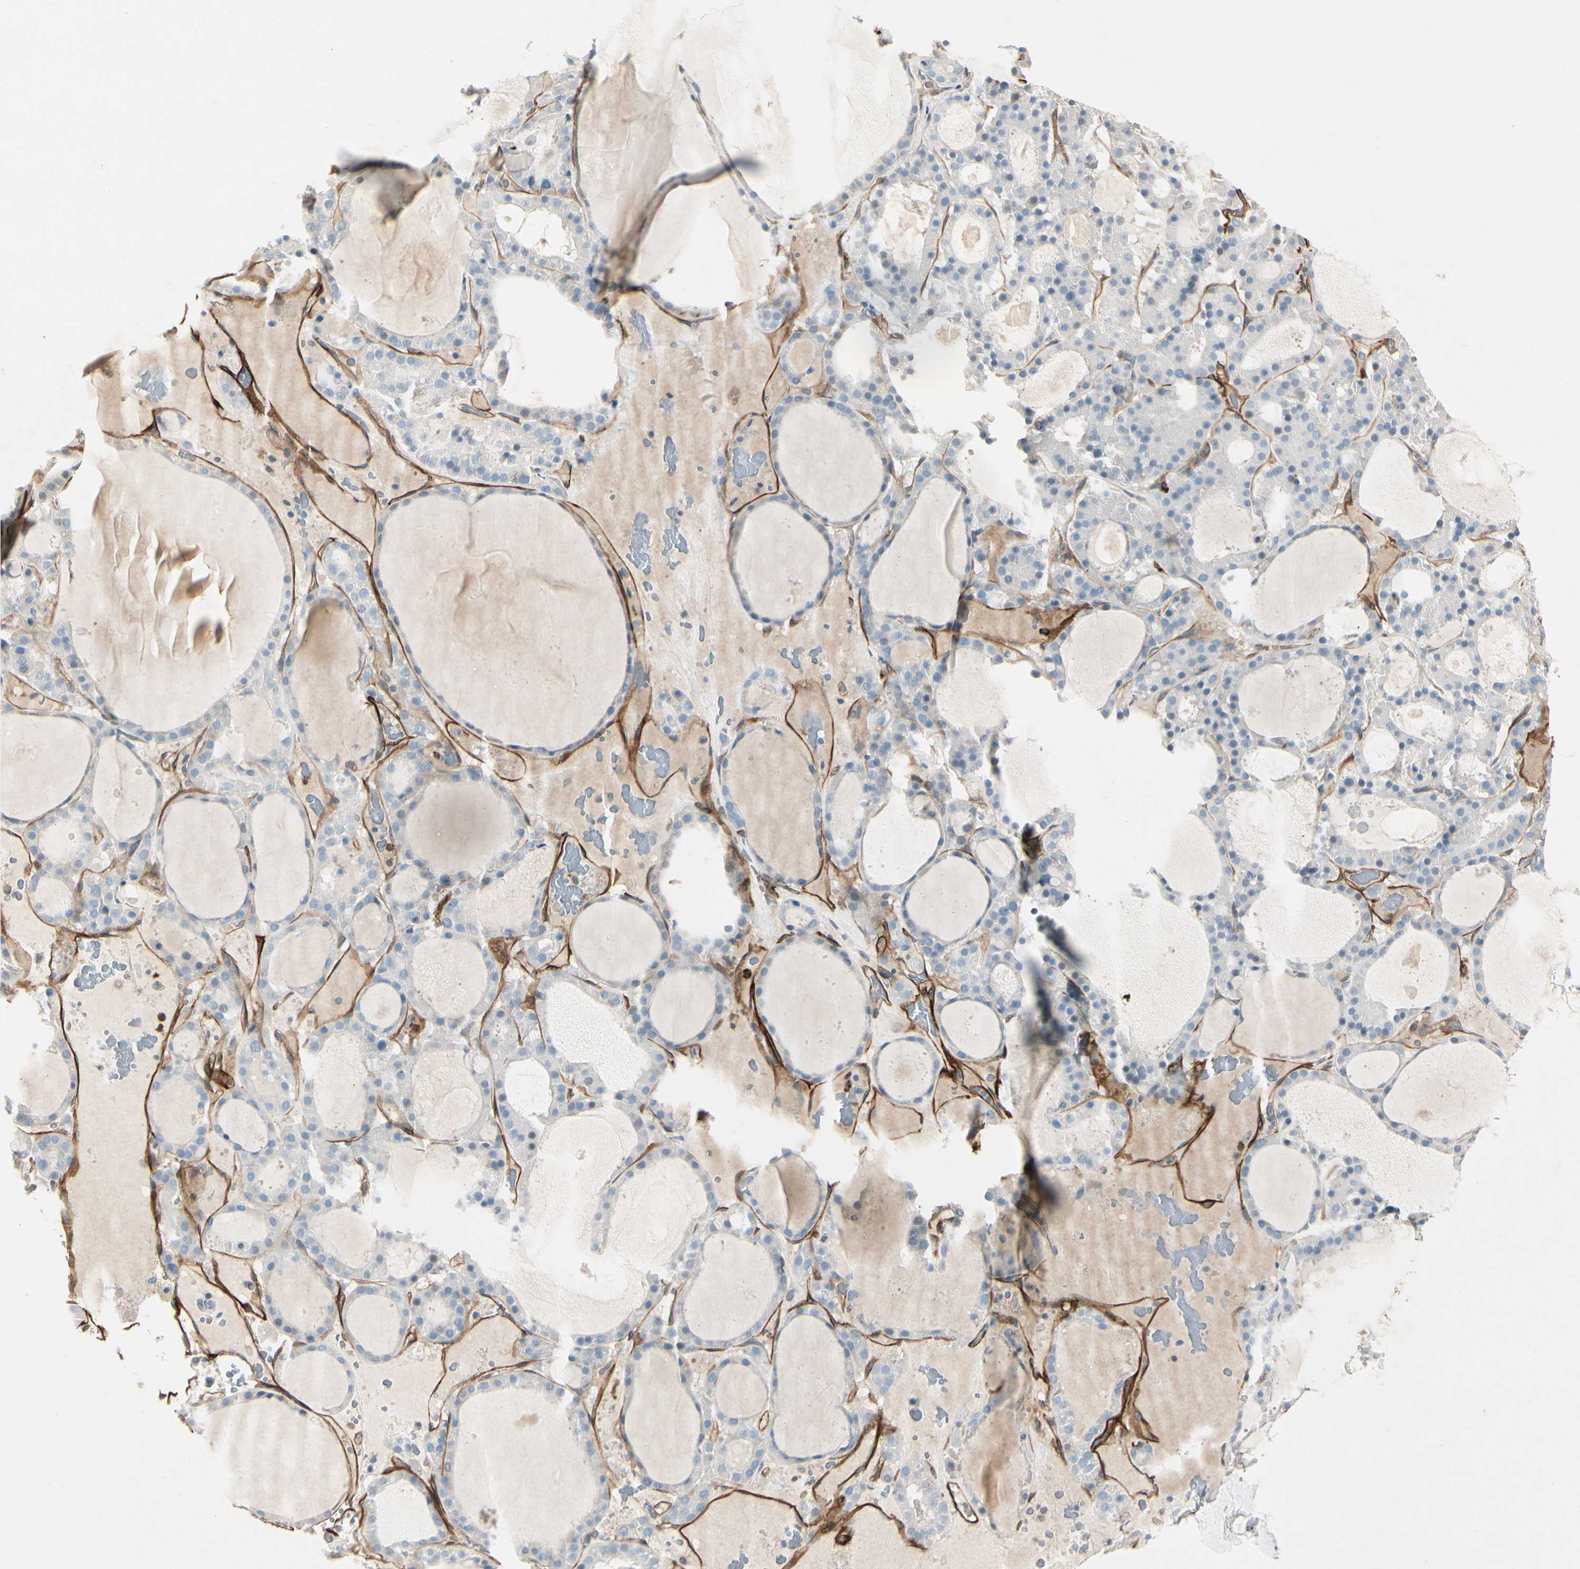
{"staining": {"intensity": "moderate", "quantity": "<25%", "location": "cytoplasmic/membranous"}, "tissue": "thyroid gland", "cell_type": "Glandular cells", "image_type": "normal", "snomed": [{"axis": "morphology", "description": "Normal tissue, NOS"}, {"axis": "morphology", "description": "Carcinoma, NOS"}, {"axis": "topography", "description": "Thyroid gland"}], "caption": "Thyroid gland stained with DAB IHC shows low levels of moderate cytoplasmic/membranous expression in approximately <25% of glandular cells.", "gene": "CD93", "patient": {"sex": "female", "age": 86}}